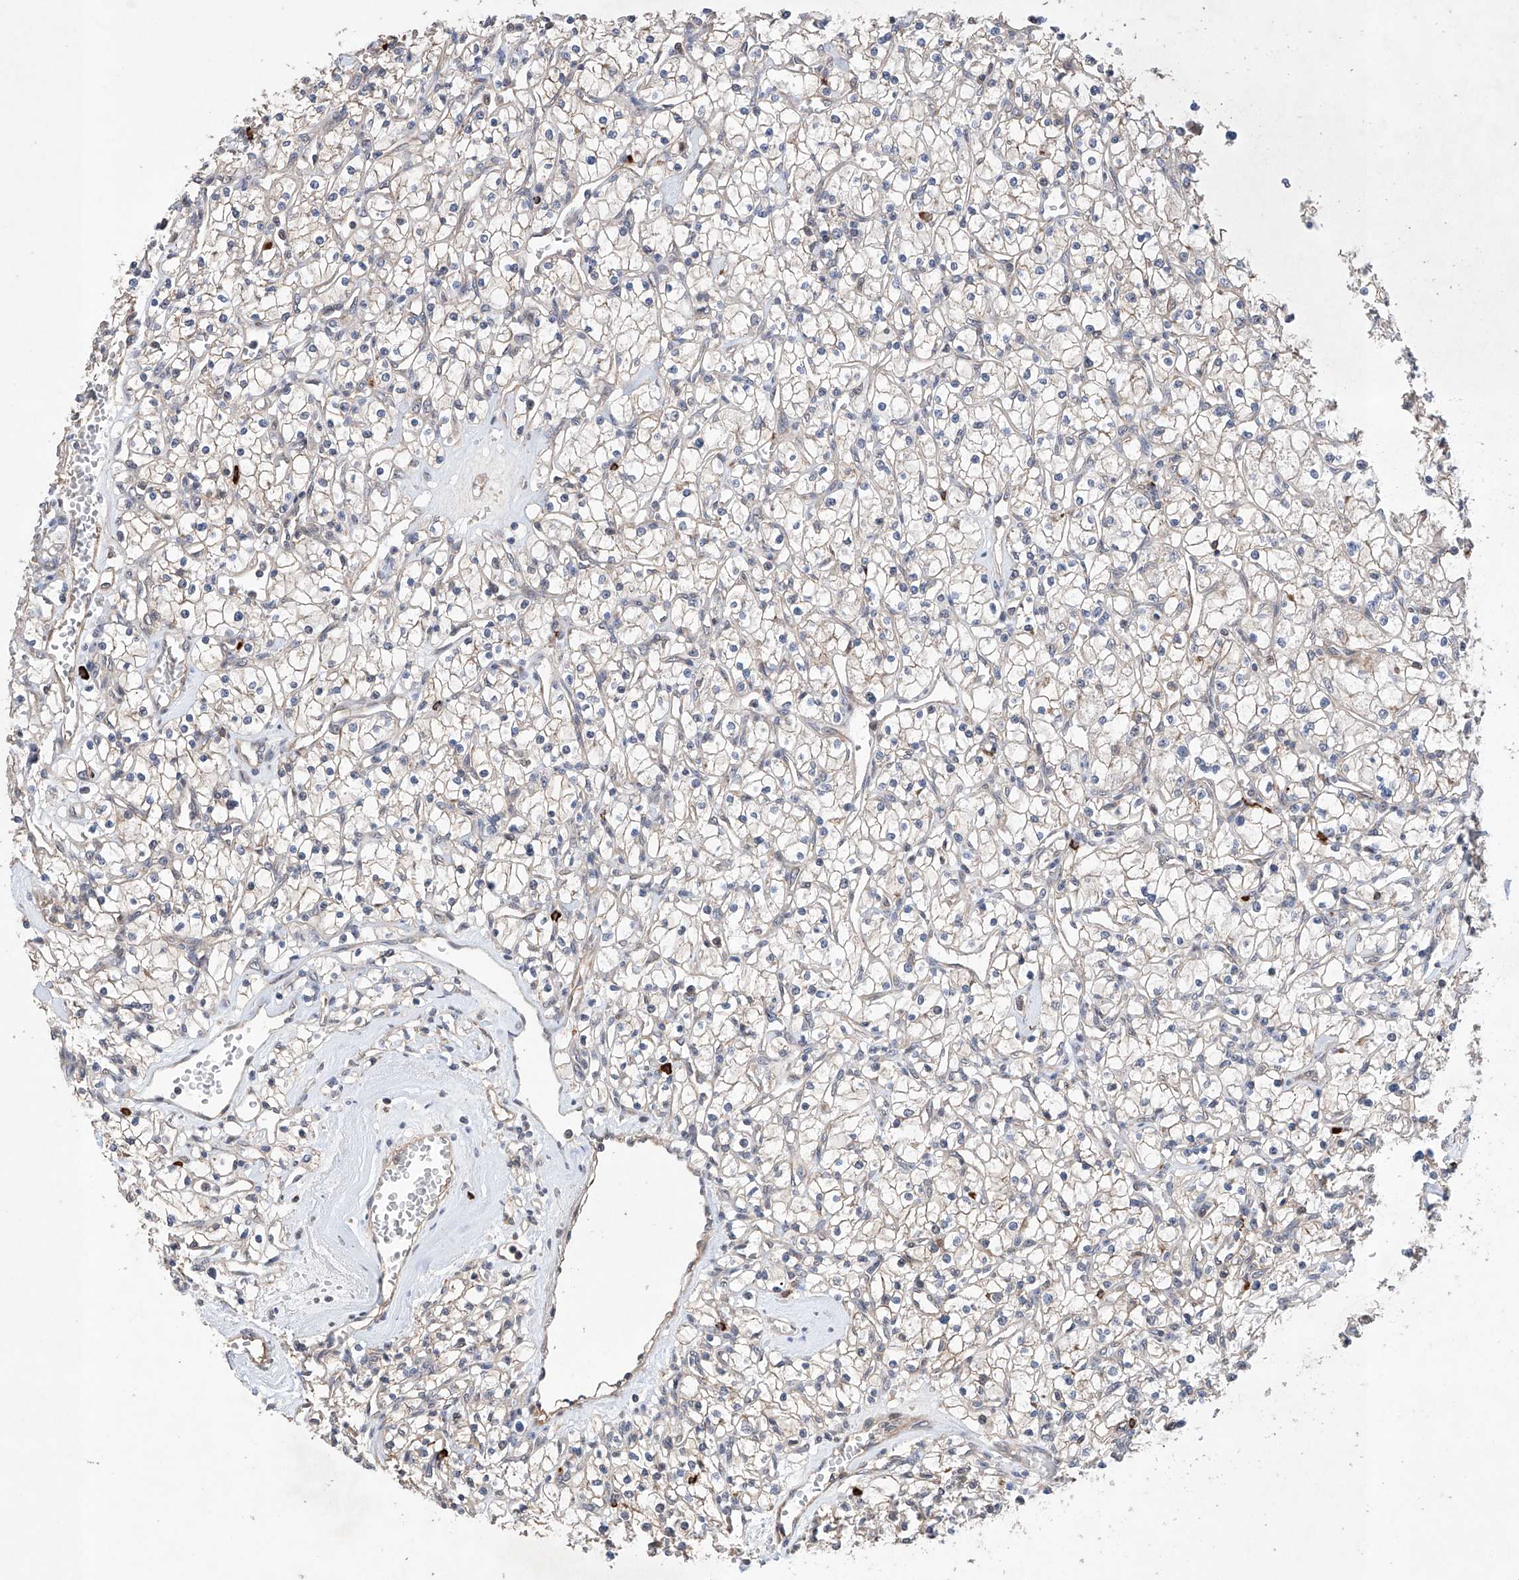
{"staining": {"intensity": "negative", "quantity": "none", "location": "none"}, "tissue": "renal cancer", "cell_type": "Tumor cells", "image_type": "cancer", "snomed": [{"axis": "morphology", "description": "Adenocarcinoma, NOS"}, {"axis": "topography", "description": "Kidney"}], "caption": "DAB (3,3'-diaminobenzidine) immunohistochemical staining of adenocarcinoma (renal) exhibits no significant staining in tumor cells.", "gene": "AFG1L", "patient": {"sex": "female", "age": 59}}